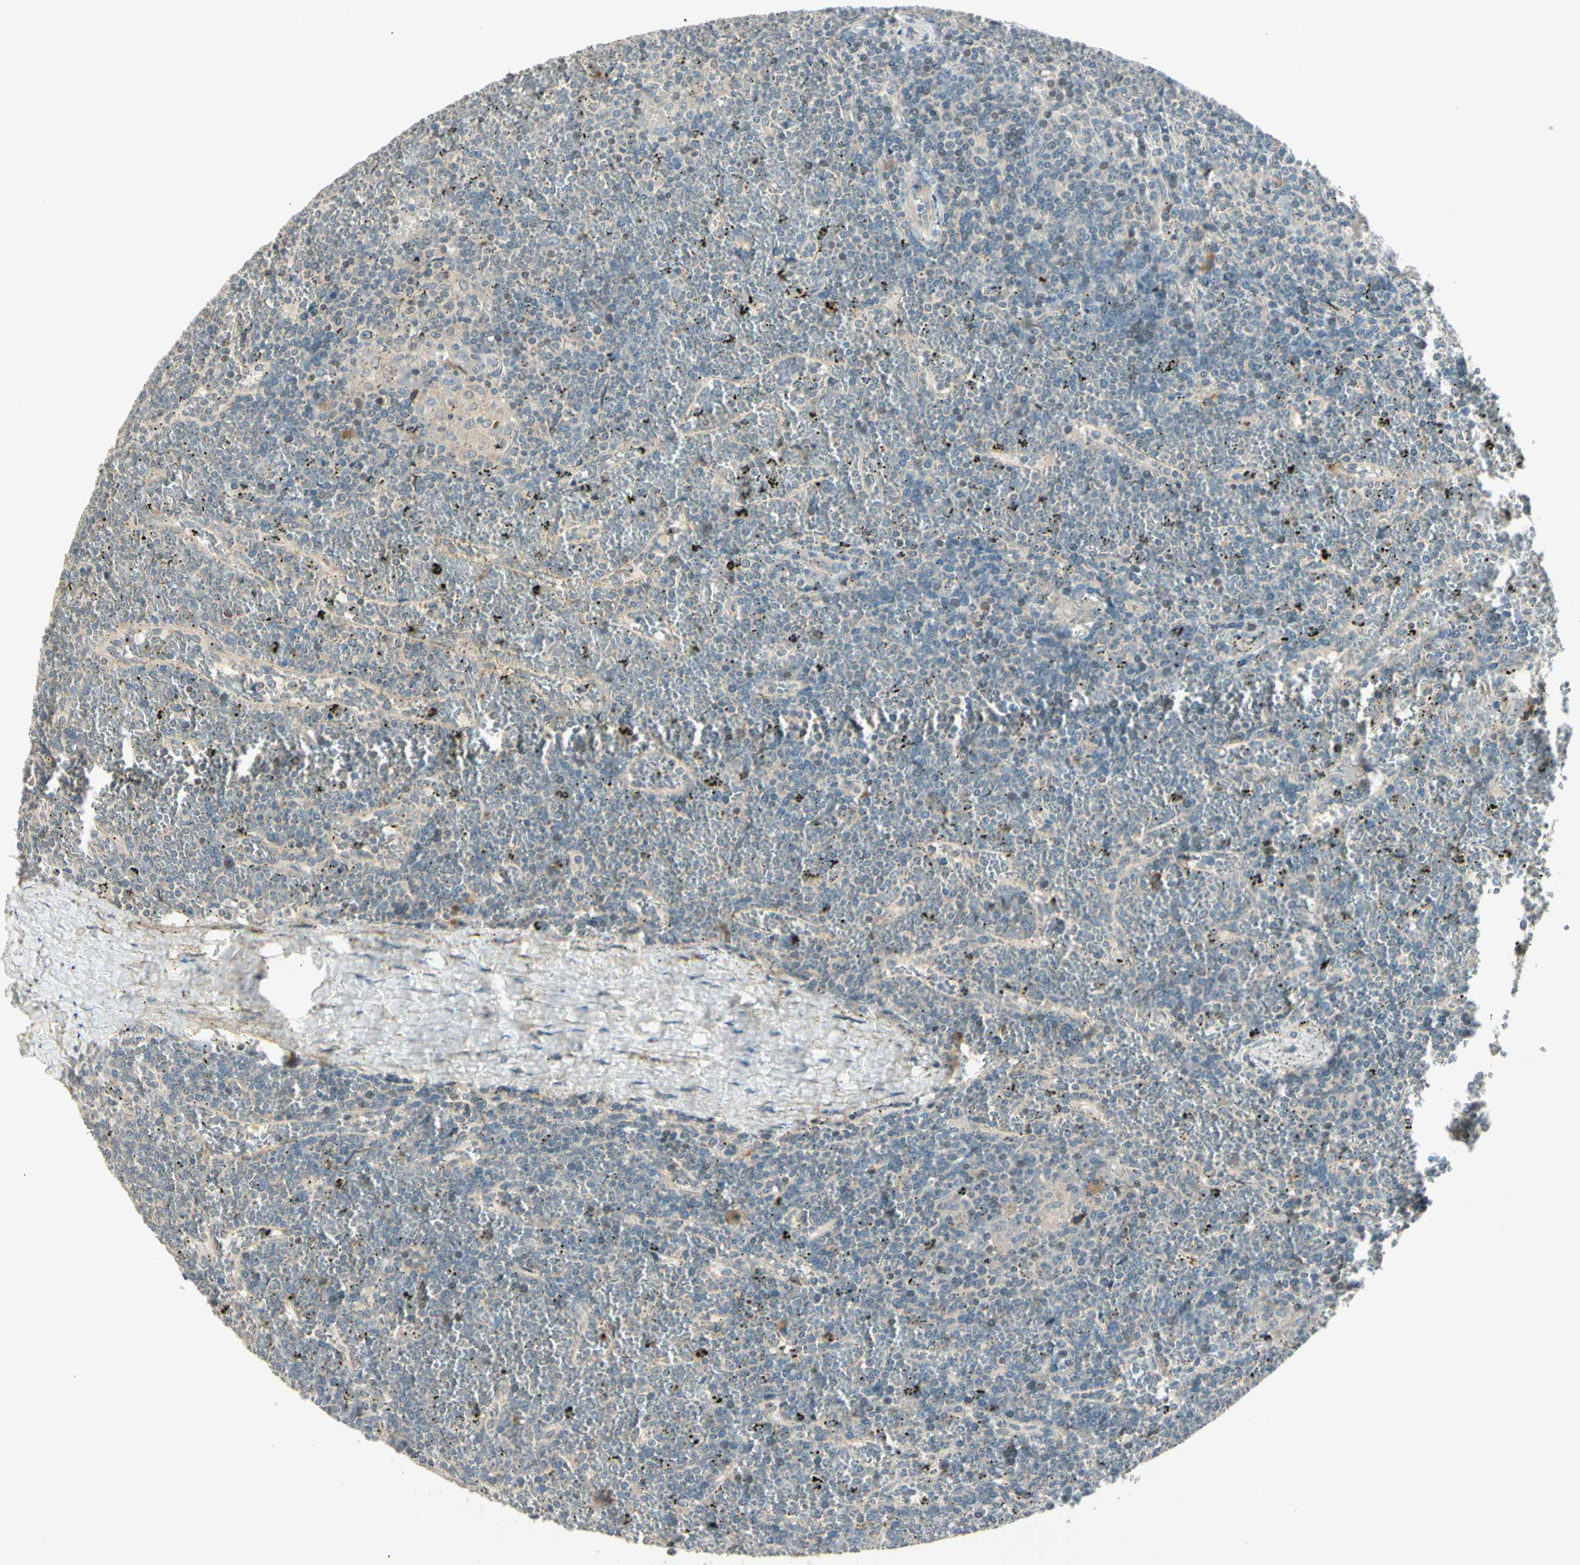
{"staining": {"intensity": "negative", "quantity": "none", "location": "none"}, "tissue": "lymphoma", "cell_type": "Tumor cells", "image_type": "cancer", "snomed": [{"axis": "morphology", "description": "Malignant lymphoma, non-Hodgkin's type, Low grade"}, {"axis": "topography", "description": "Spleen"}], "caption": "Tumor cells are negative for brown protein staining in lymphoma.", "gene": "PCDHB15", "patient": {"sex": "female", "age": 19}}